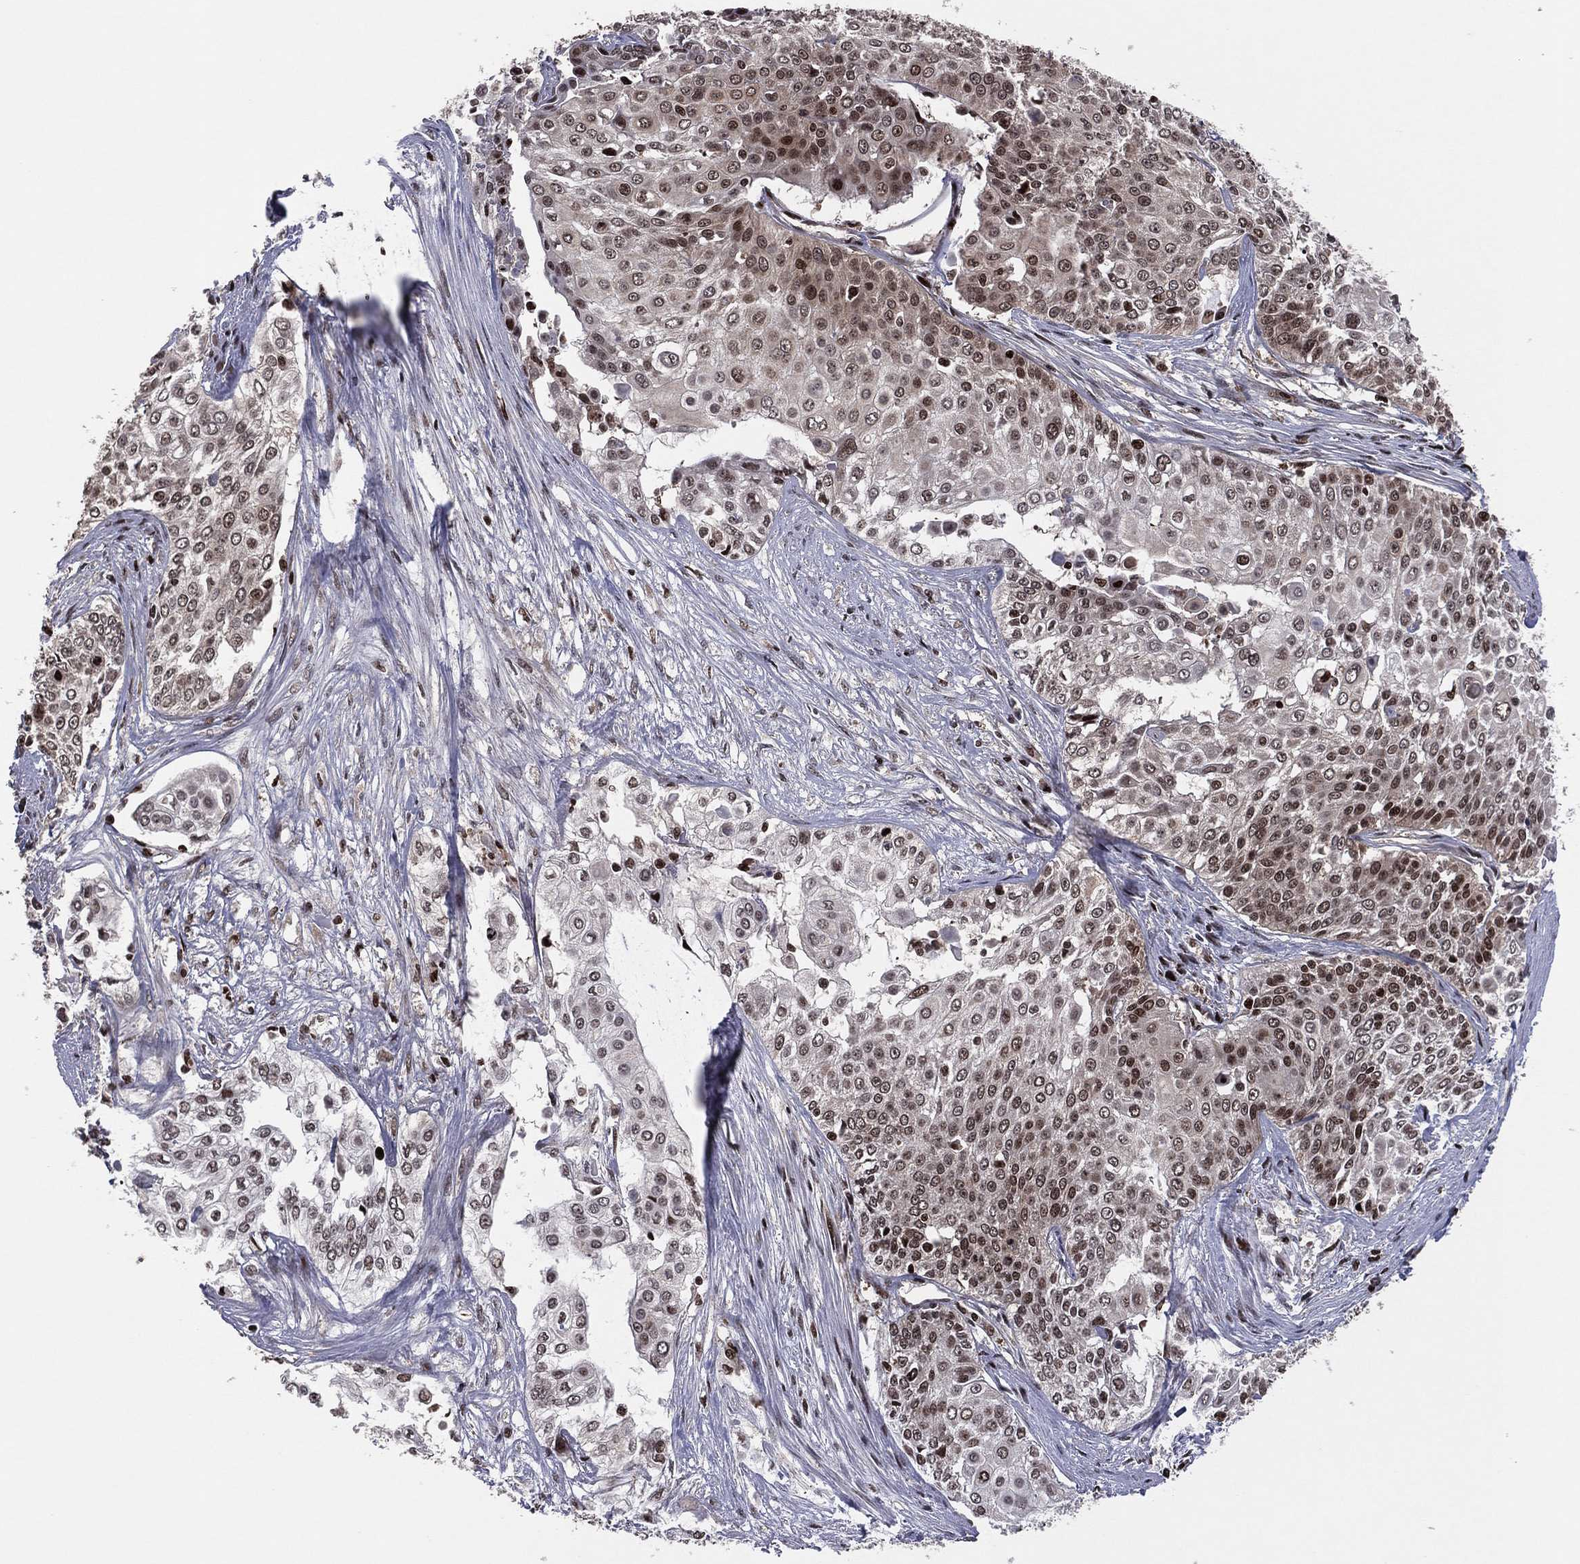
{"staining": {"intensity": "strong", "quantity": "<25%", "location": "nuclear"}, "tissue": "cervical cancer", "cell_type": "Tumor cells", "image_type": "cancer", "snomed": [{"axis": "morphology", "description": "Squamous cell carcinoma, NOS"}, {"axis": "topography", "description": "Cervix"}], "caption": "There is medium levels of strong nuclear staining in tumor cells of cervical cancer (squamous cell carcinoma), as demonstrated by immunohistochemical staining (brown color).", "gene": "PSMA1", "patient": {"sex": "female", "age": 39}}